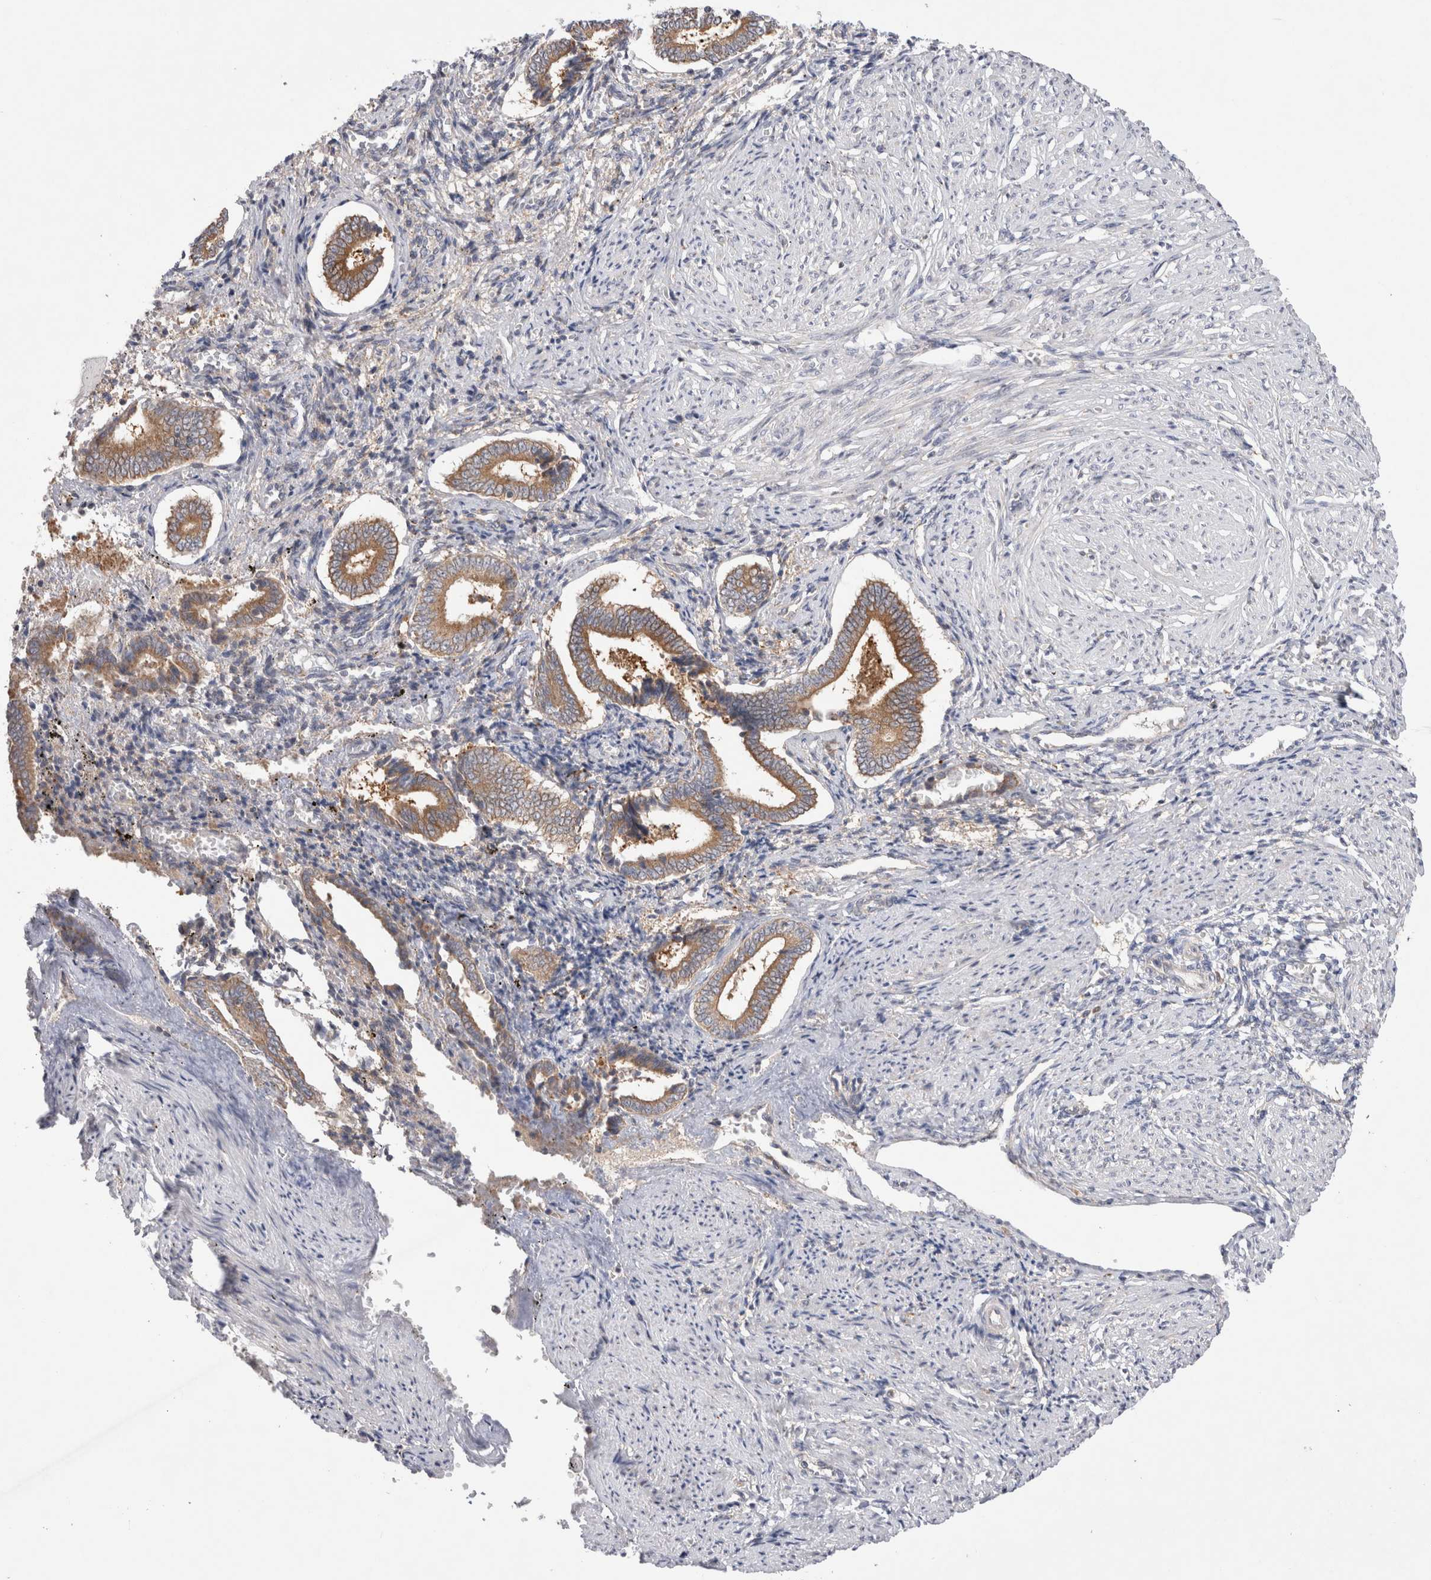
{"staining": {"intensity": "negative", "quantity": "none", "location": "none"}, "tissue": "endometrium", "cell_type": "Cells in endometrial stroma", "image_type": "normal", "snomed": [{"axis": "morphology", "description": "Normal tissue, NOS"}, {"axis": "topography", "description": "Endometrium"}], "caption": "Immunohistochemistry (IHC) image of benign human endometrium stained for a protein (brown), which displays no expression in cells in endometrial stroma. Brightfield microscopy of immunohistochemistry (IHC) stained with DAB (3,3'-diaminobenzidine) (brown) and hematoxylin (blue), captured at high magnification.", "gene": "TBC1D16", "patient": {"sex": "female", "age": 42}}